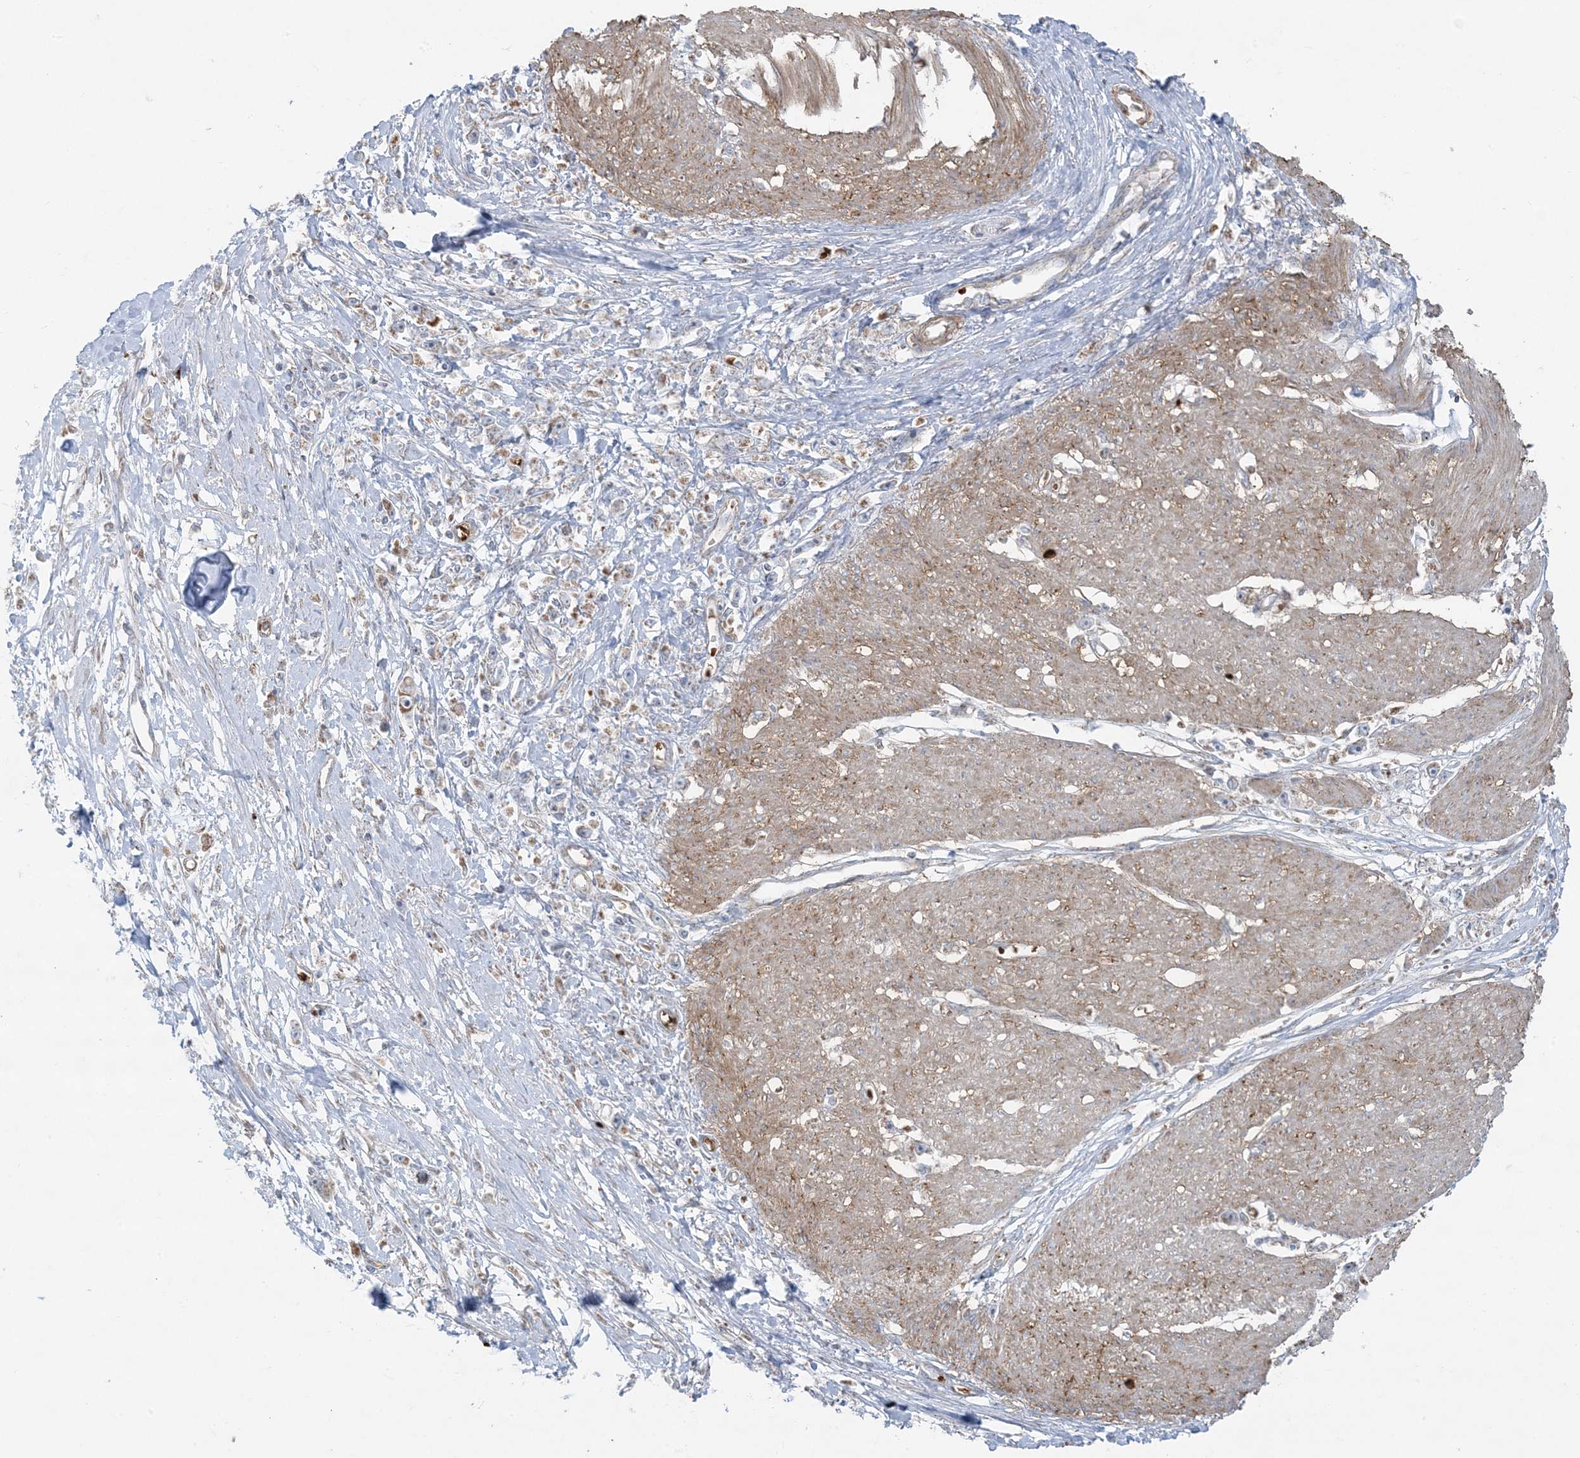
{"staining": {"intensity": "moderate", "quantity": "<25%", "location": "cytoplasmic/membranous"}, "tissue": "stomach cancer", "cell_type": "Tumor cells", "image_type": "cancer", "snomed": [{"axis": "morphology", "description": "Adenocarcinoma, NOS"}, {"axis": "topography", "description": "Stomach"}], "caption": "Immunohistochemical staining of stomach adenocarcinoma displays low levels of moderate cytoplasmic/membranous protein positivity in approximately <25% of tumor cells.", "gene": "PIK3R4", "patient": {"sex": "female", "age": 59}}